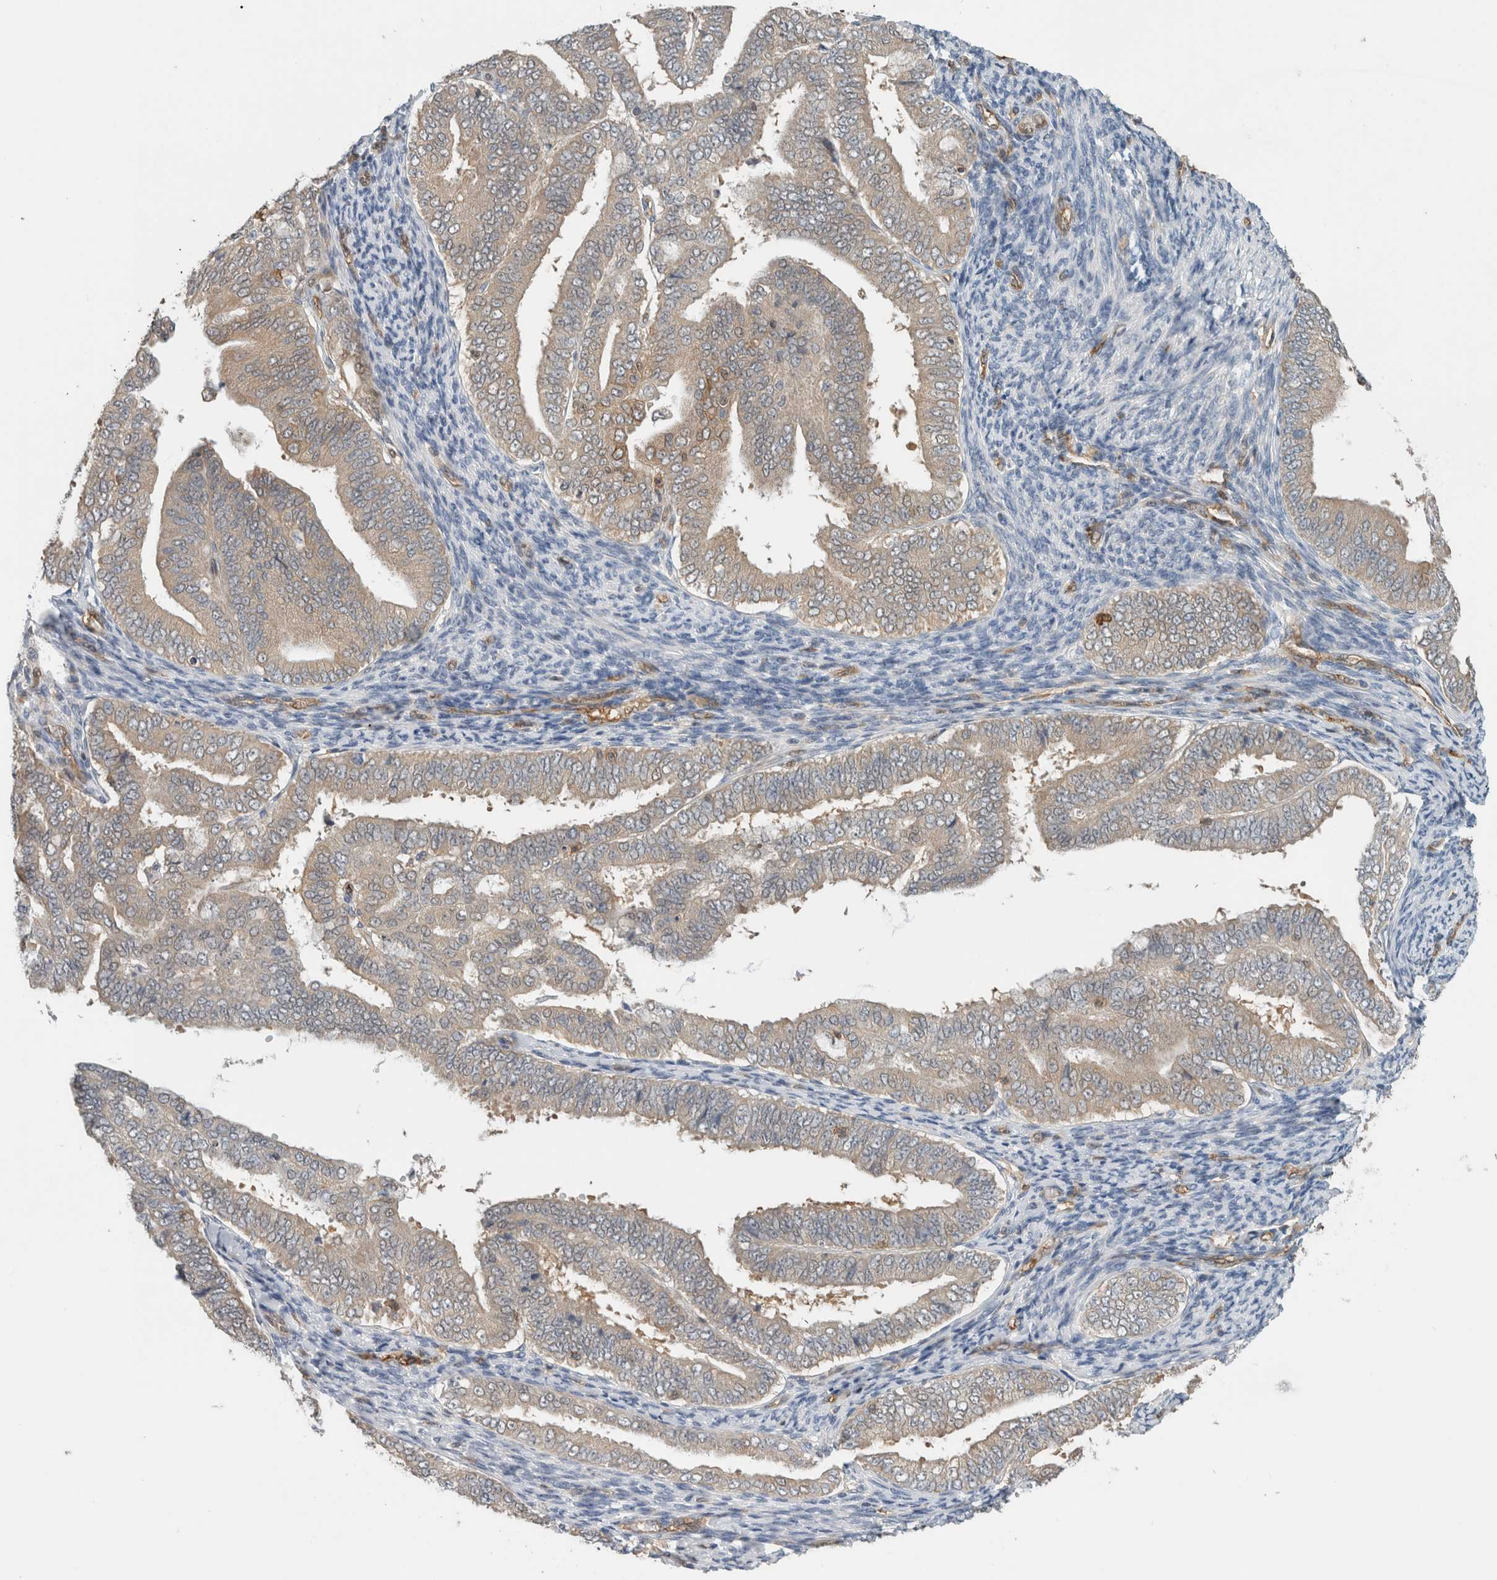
{"staining": {"intensity": "weak", "quantity": "<25%", "location": "cytoplasmic/membranous"}, "tissue": "endometrial cancer", "cell_type": "Tumor cells", "image_type": "cancer", "snomed": [{"axis": "morphology", "description": "Adenocarcinoma, NOS"}, {"axis": "topography", "description": "Endometrium"}], "caption": "There is no significant staining in tumor cells of endometrial cancer.", "gene": "PFDN4", "patient": {"sex": "female", "age": 63}}